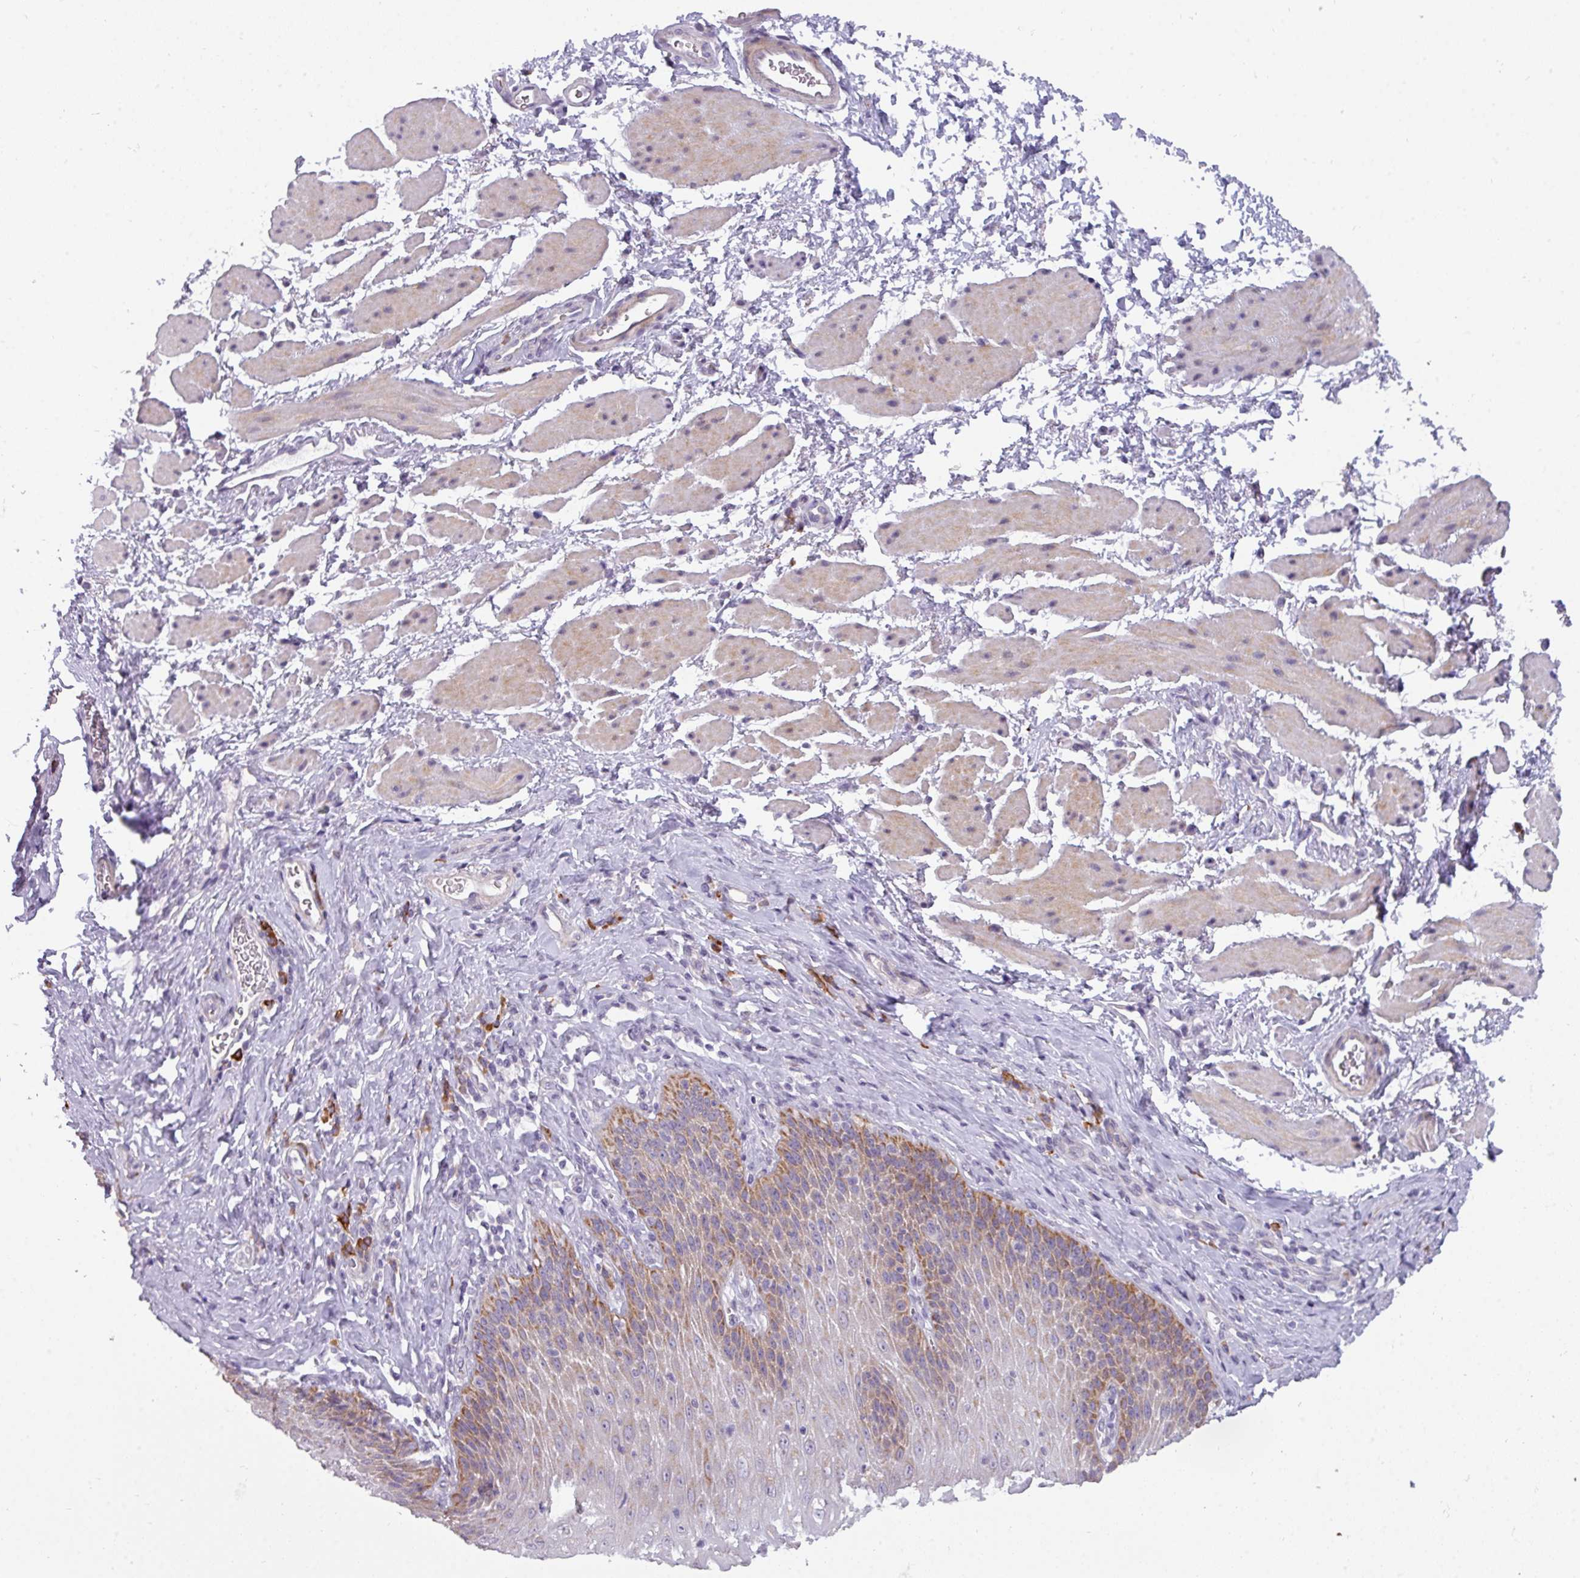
{"staining": {"intensity": "moderate", "quantity": "<25%", "location": "cytoplasmic/membranous"}, "tissue": "esophagus", "cell_type": "Squamous epithelial cells", "image_type": "normal", "snomed": [{"axis": "morphology", "description": "Normal tissue, NOS"}, {"axis": "topography", "description": "Esophagus"}], "caption": "Benign esophagus reveals moderate cytoplasmic/membranous staining in approximately <25% of squamous epithelial cells.", "gene": "C2orf68", "patient": {"sex": "female", "age": 61}}